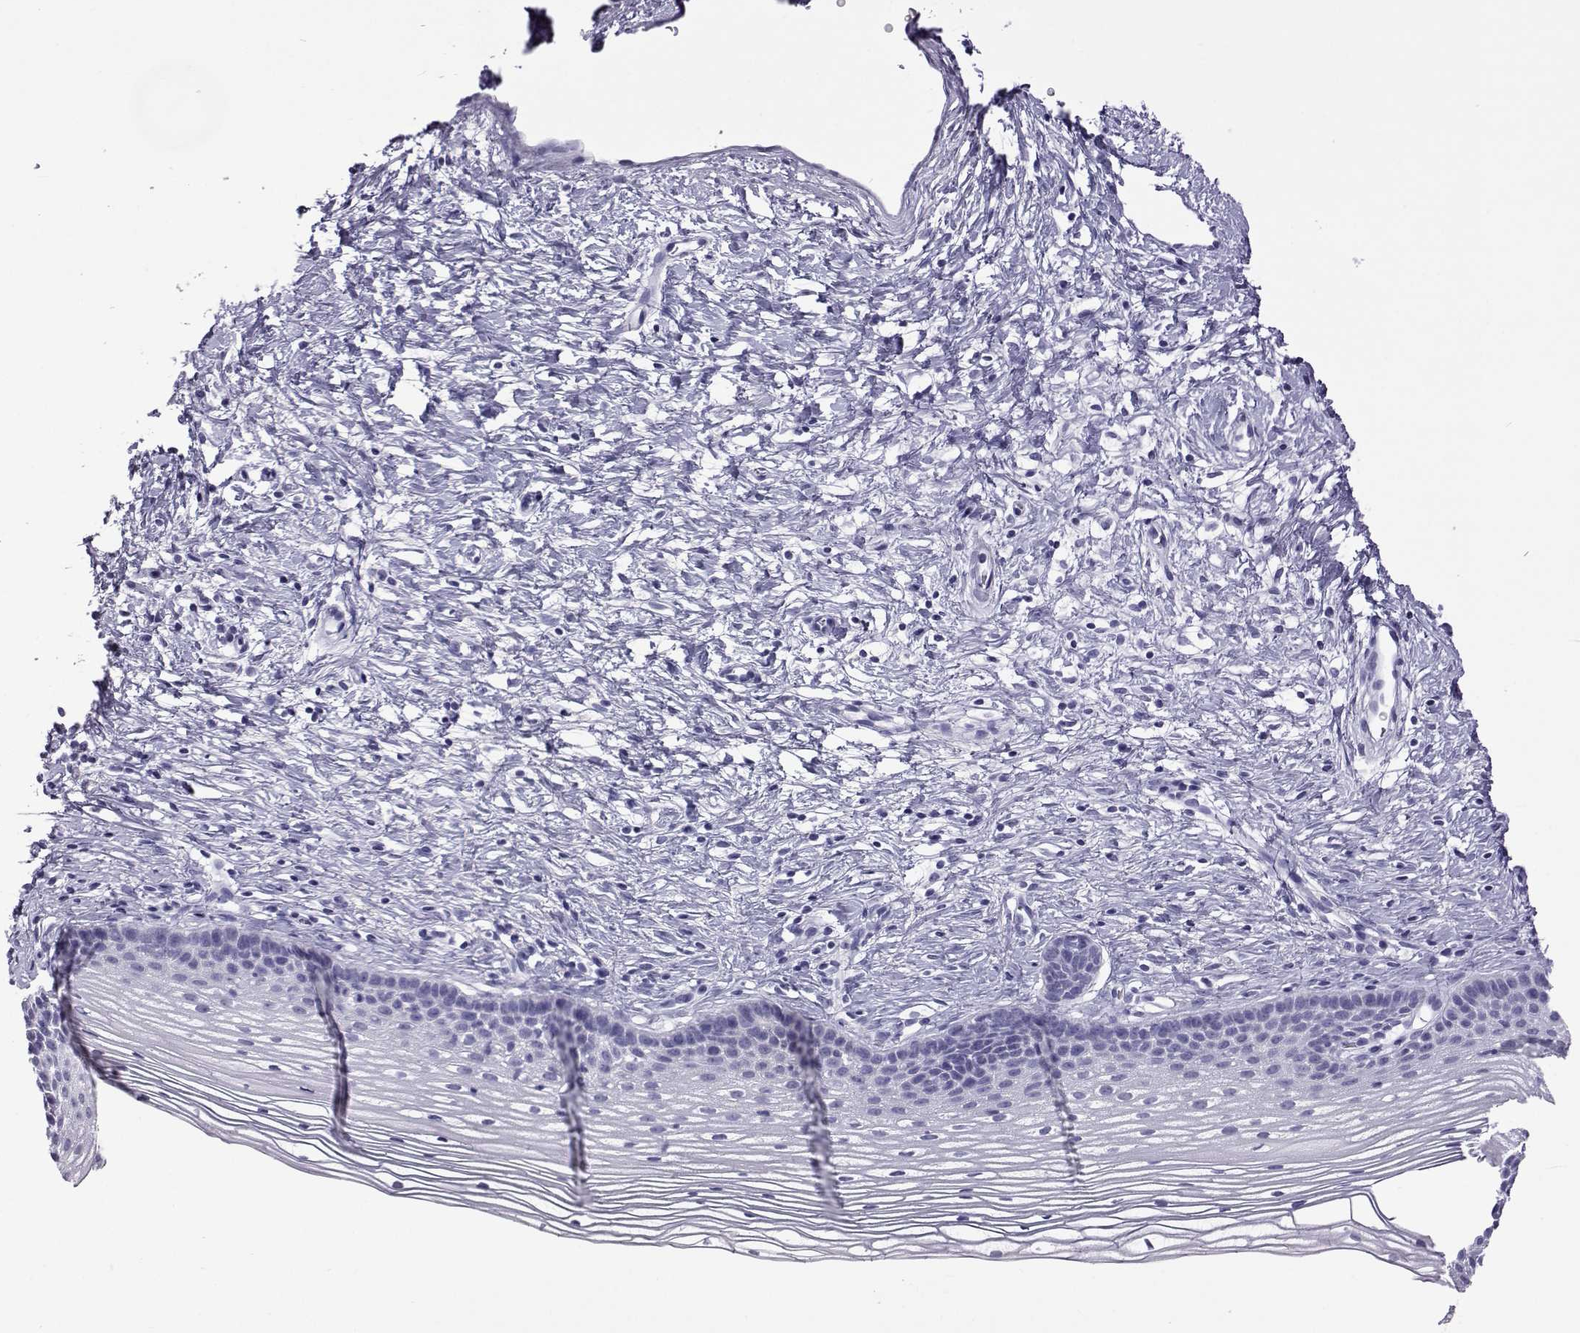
{"staining": {"intensity": "negative", "quantity": "none", "location": "none"}, "tissue": "cervix", "cell_type": "Squamous epithelial cells", "image_type": "normal", "snomed": [{"axis": "morphology", "description": "Normal tissue, NOS"}, {"axis": "topography", "description": "Cervix"}], "caption": "The photomicrograph displays no staining of squamous epithelial cells in unremarkable cervix. (Stains: DAB immunohistochemistry with hematoxylin counter stain, Microscopy: brightfield microscopy at high magnification).", "gene": "ACTL7A", "patient": {"sex": "female", "age": 39}}